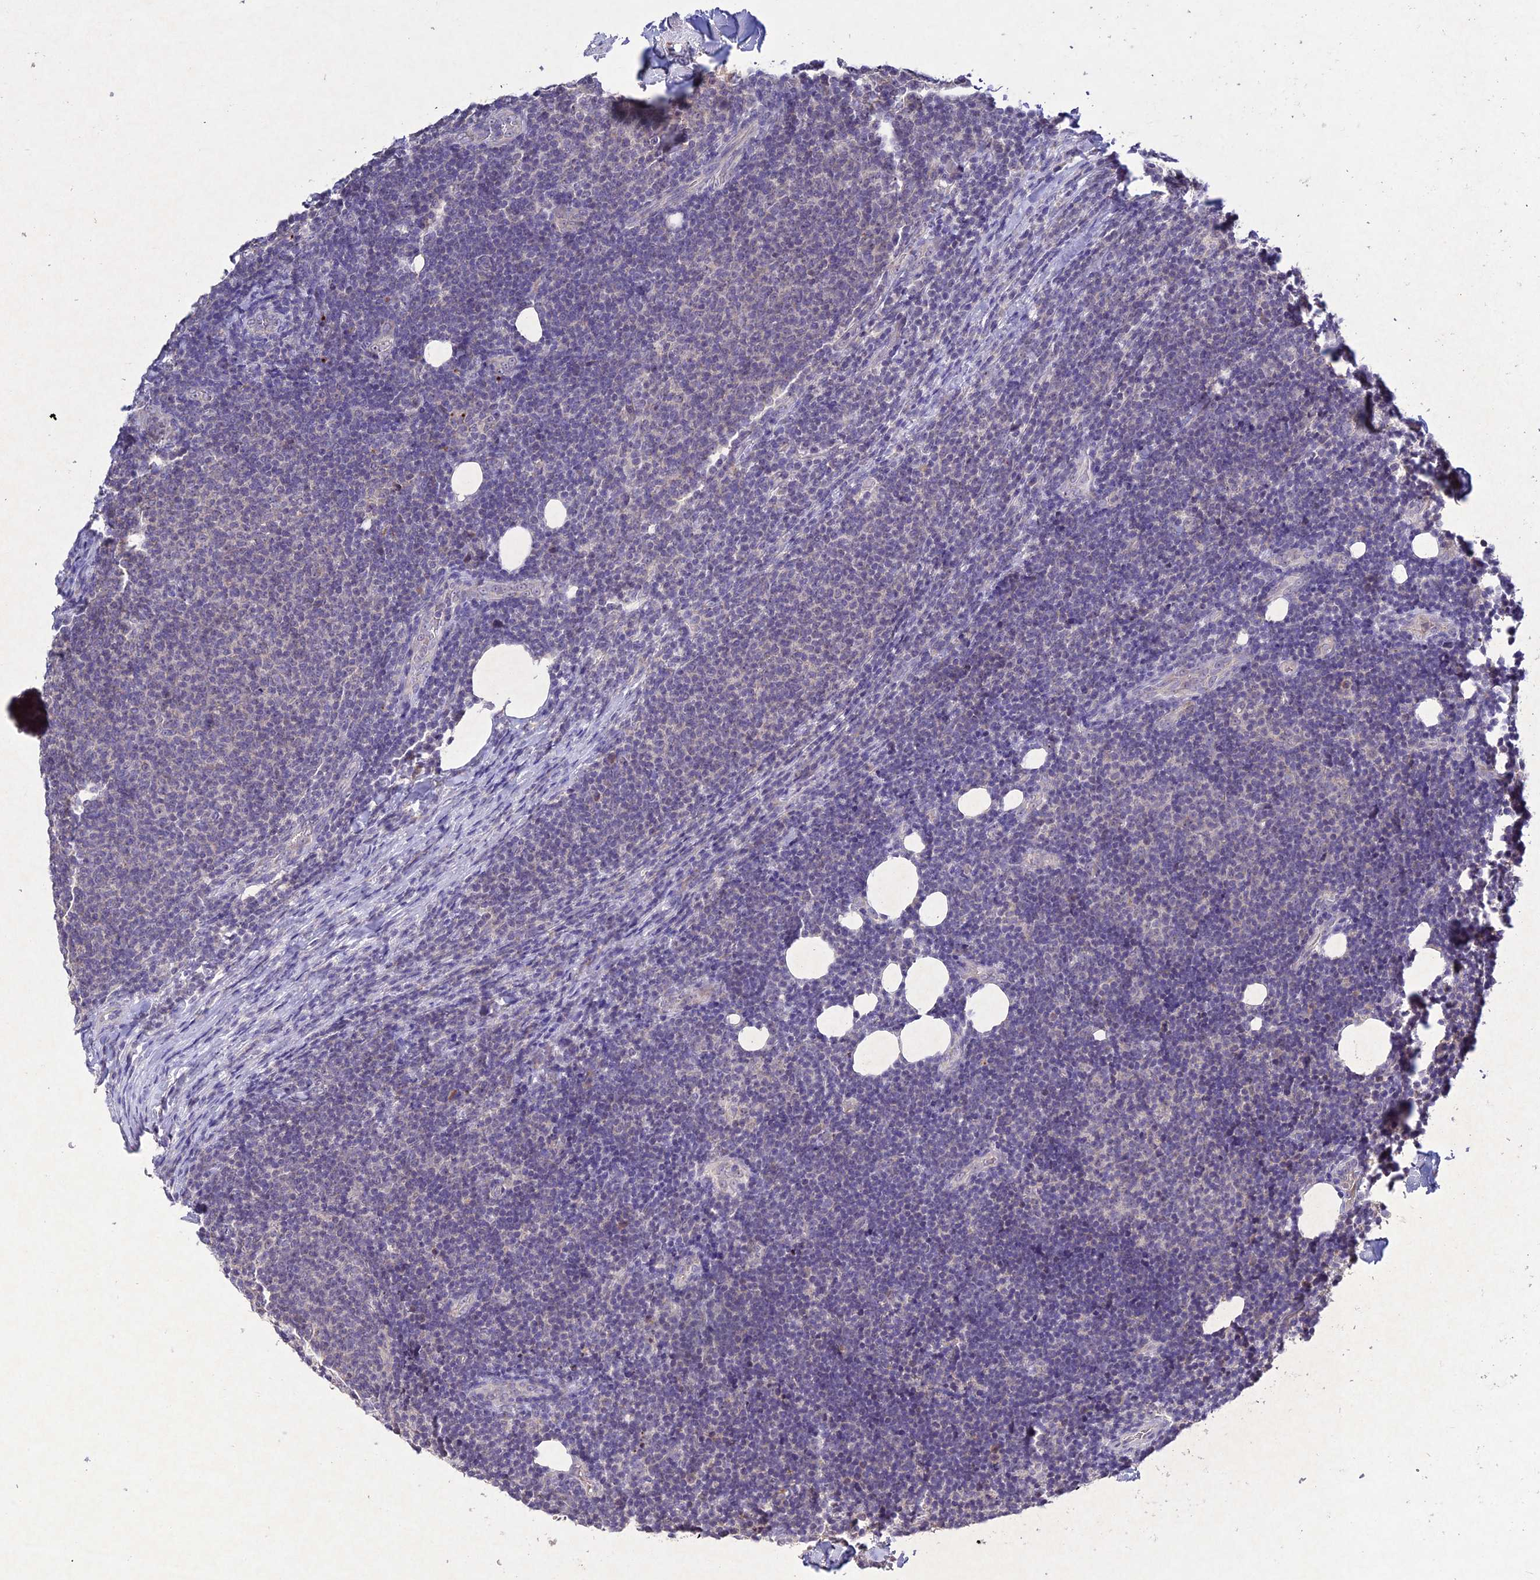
{"staining": {"intensity": "negative", "quantity": "none", "location": "none"}, "tissue": "lymphoma", "cell_type": "Tumor cells", "image_type": "cancer", "snomed": [{"axis": "morphology", "description": "Malignant lymphoma, non-Hodgkin's type, Low grade"}, {"axis": "topography", "description": "Lymph node"}], "caption": "Tumor cells are negative for brown protein staining in malignant lymphoma, non-Hodgkin's type (low-grade). (Stains: DAB immunohistochemistry (IHC) with hematoxylin counter stain, Microscopy: brightfield microscopy at high magnification).", "gene": "CHST5", "patient": {"sex": "male", "age": 66}}